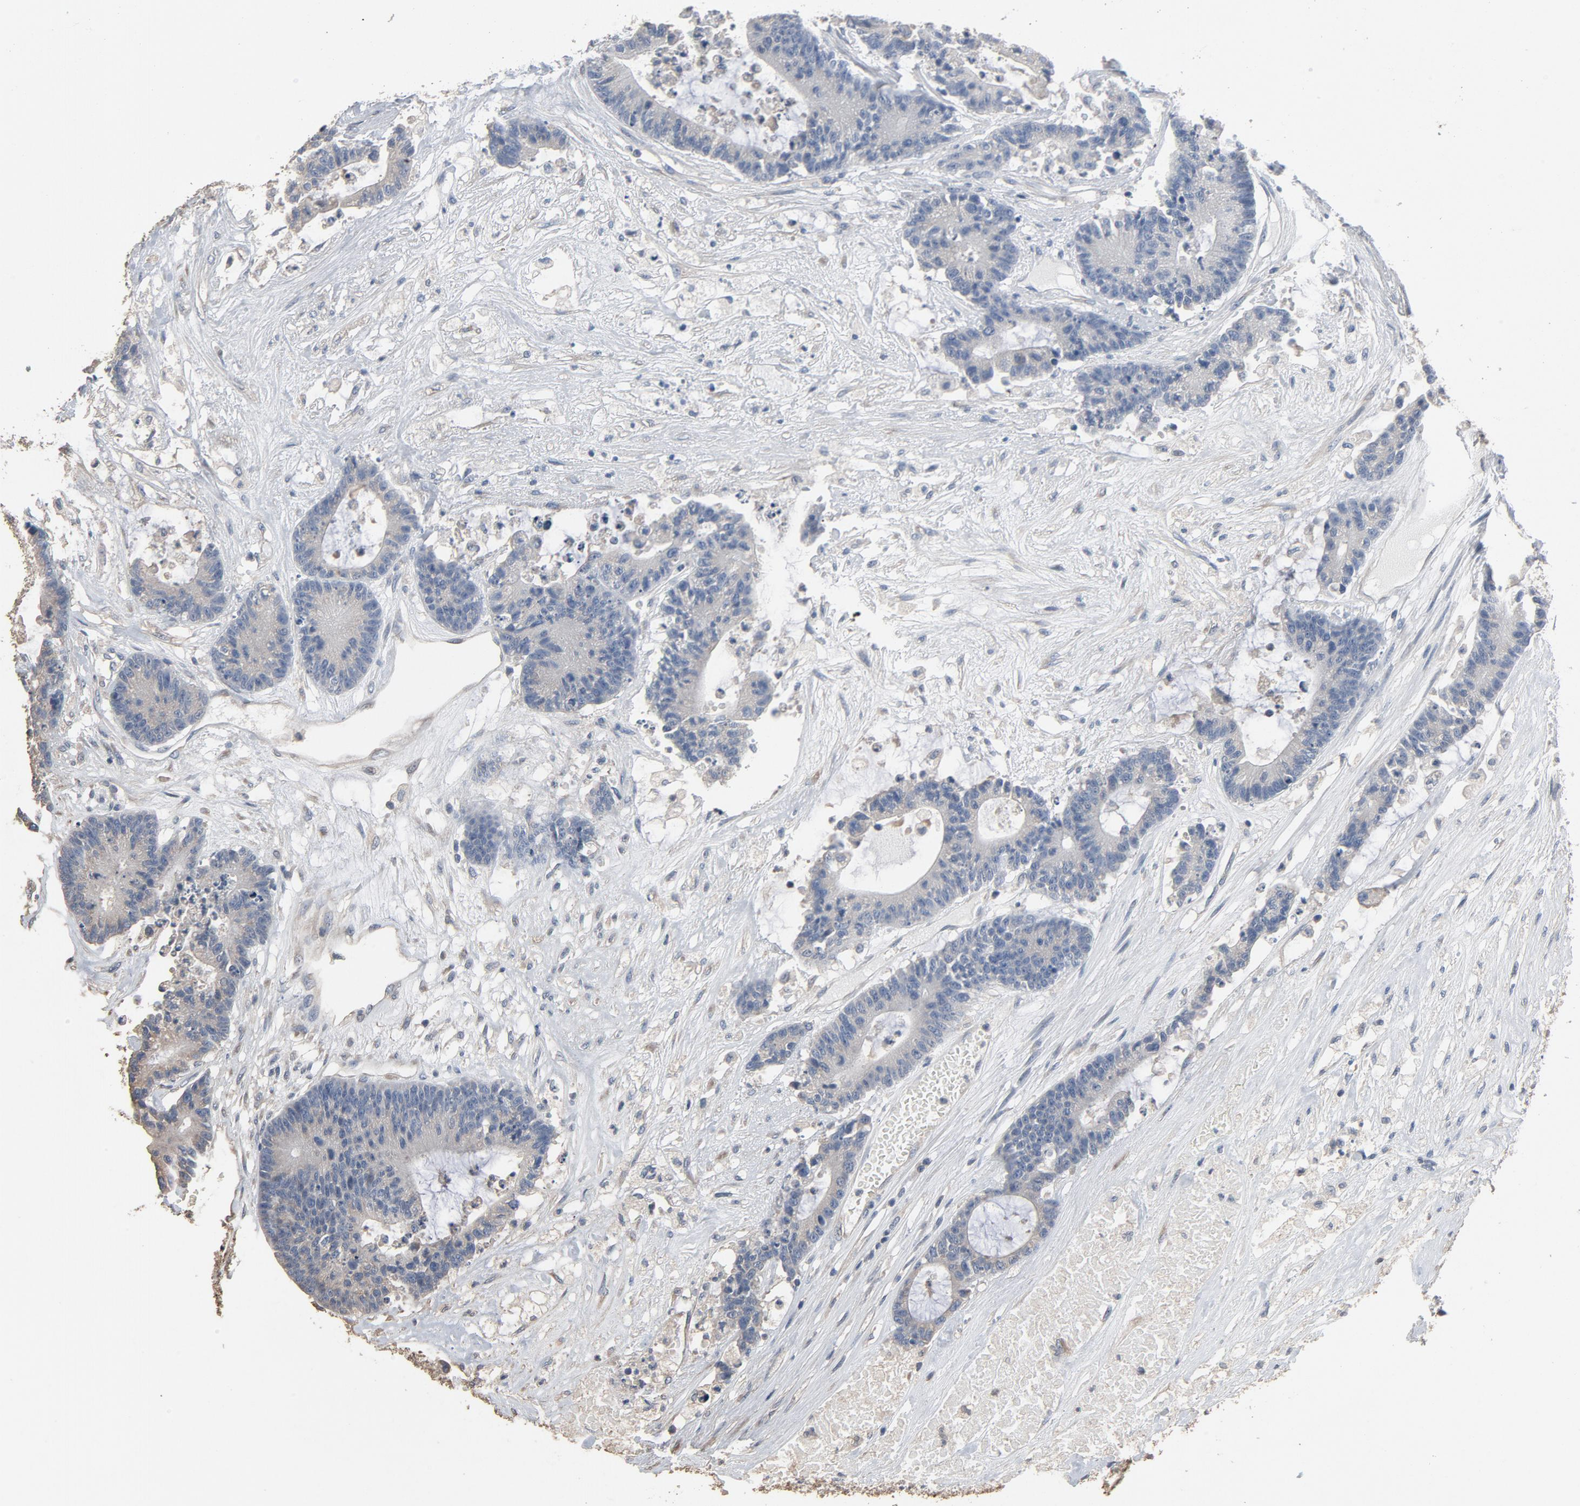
{"staining": {"intensity": "negative", "quantity": "none", "location": "none"}, "tissue": "colorectal cancer", "cell_type": "Tumor cells", "image_type": "cancer", "snomed": [{"axis": "morphology", "description": "Adenocarcinoma, NOS"}, {"axis": "topography", "description": "Colon"}], "caption": "Tumor cells are negative for protein expression in human colorectal cancer.", "gene": "SOX6", "patient": {"sex": "female", "age": 84}}